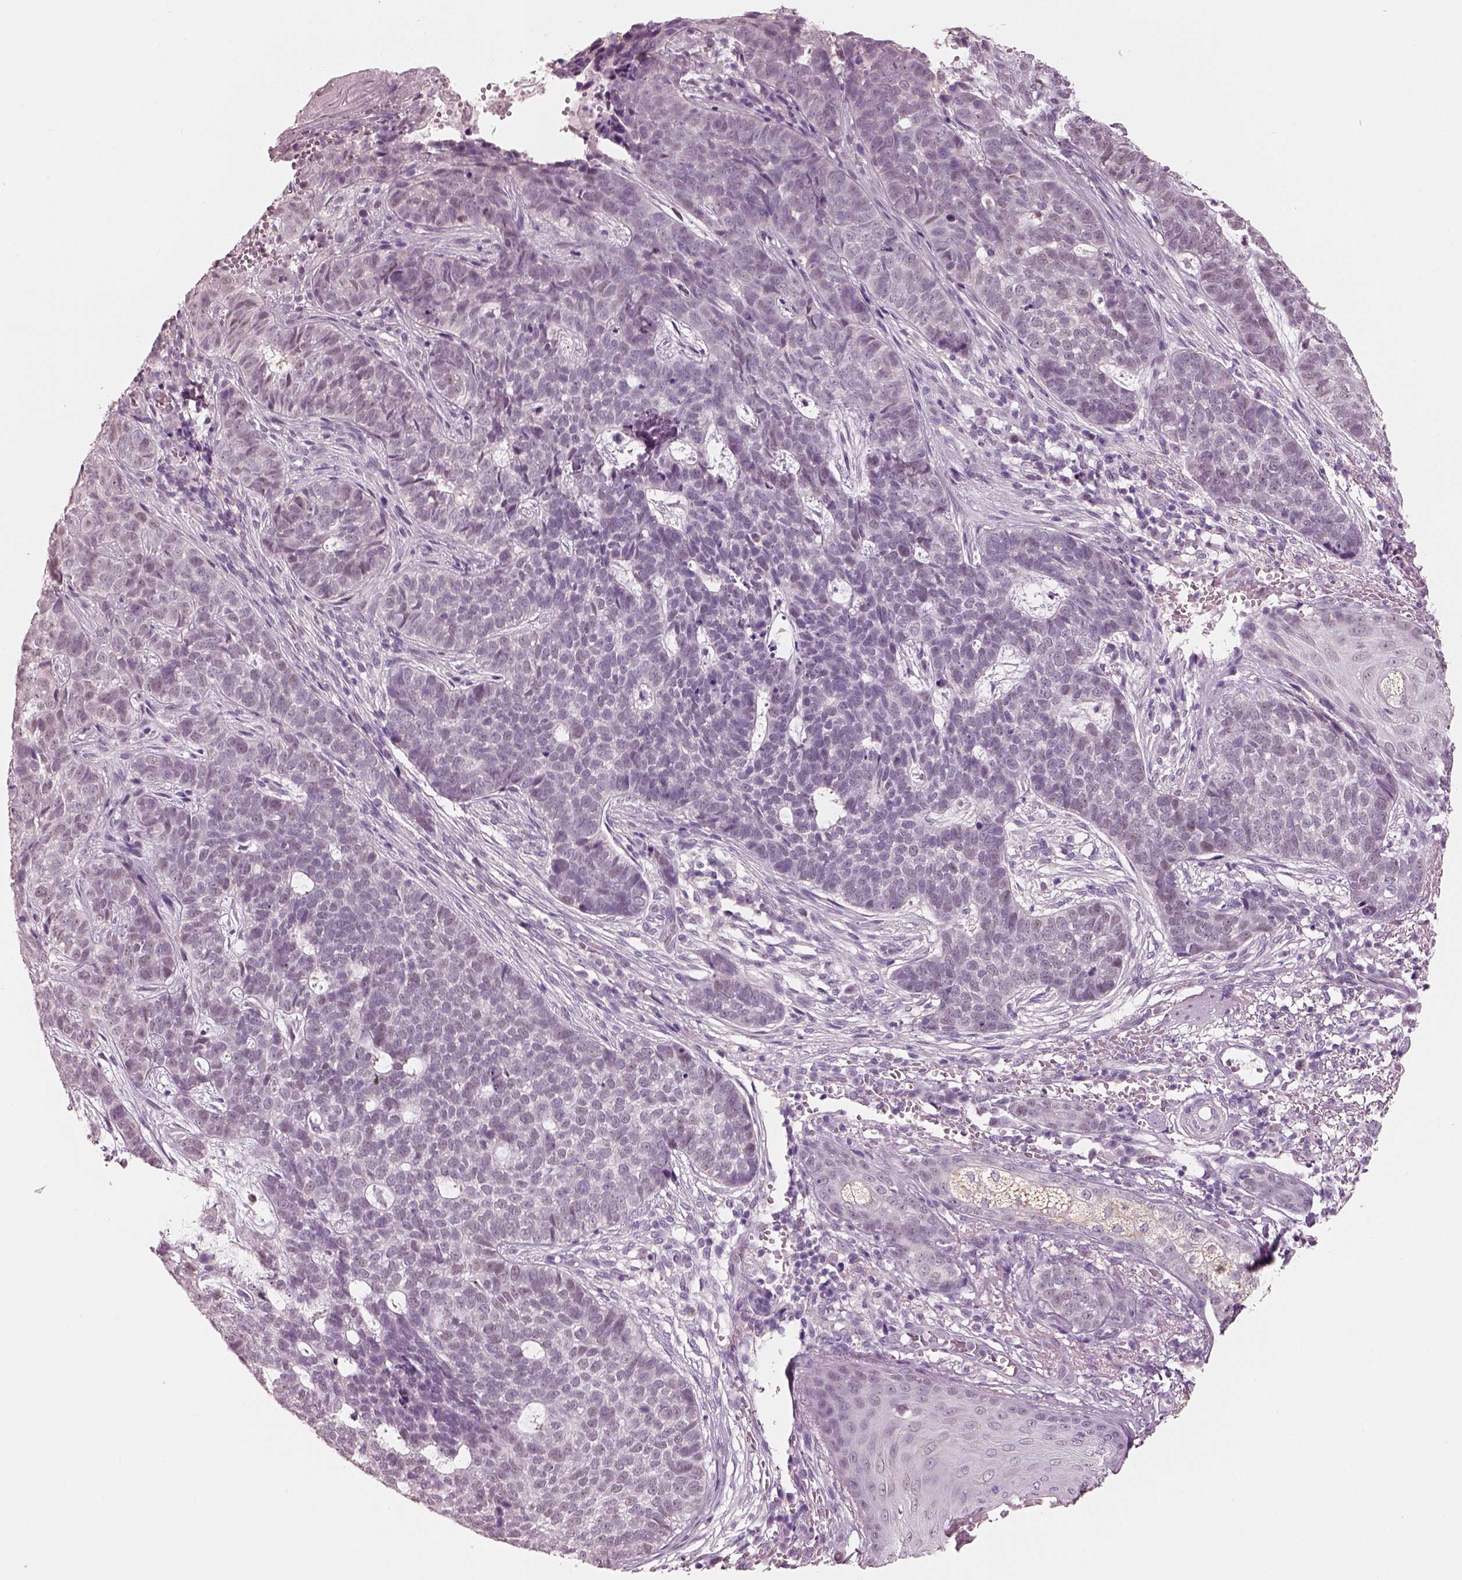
{"staining": {"intensity": "weak", "quantity": "25%-75%", "location": "cytoplasmic/membranous"}, "tissue": "skin cancer", "cell_type": "Tumor cells", "image_type": "cancer", "snomed": [{"axis": "morphology", "description": "Basal cell carcinoma"}, {"axis": "topography", "description": "Skin"}], "caption": "Skin cancer (basal cell carcinoma) was stained to show a protein in brown. There is low levels of weak cytoplasmic/membranous staining in approximately 25%-75% of tumor cells.", "gene": "ELSPBP1", "patient": {"sex": "female", "age": 69}}